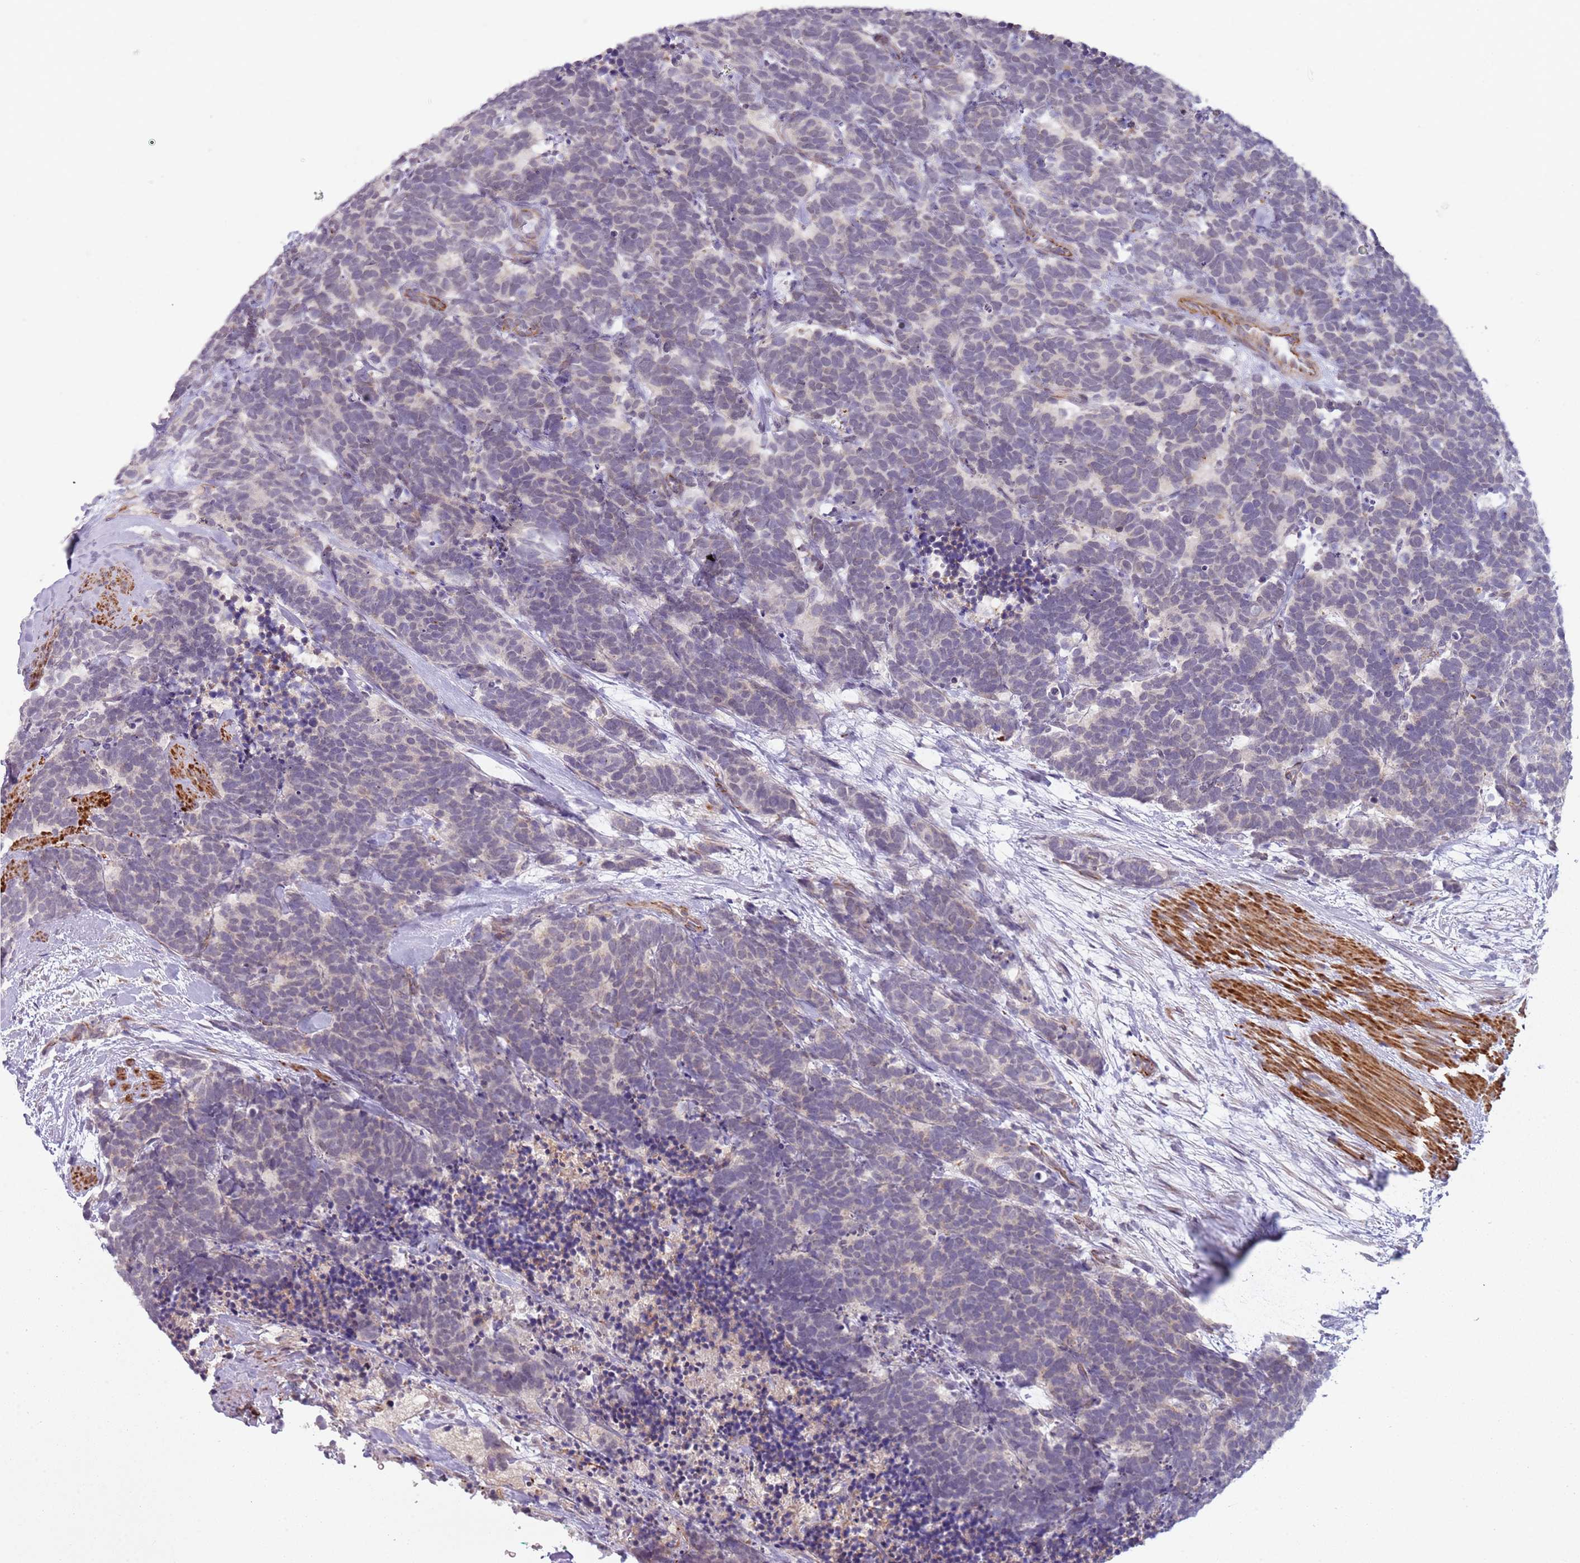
{"staining": {"intensity": "negative", "quantity": "none", "location": "none"}, "tissue": "carcinoid", "cell_type": "Tumor cells", "image_type": "cancer", "snomed": [{"axis": "morphology", "description": "Carcinoma, NOS"}, {"axis": "morphology", "description": "Carcinoid, malignant, NOS"}, {"axis": "topography", "description": "Prostate"}], "caption": "There is no significant staining in tumor cells of carcinoid.", "gene": "NBPF3", "patient": {"sex": "male", "age": 57}}